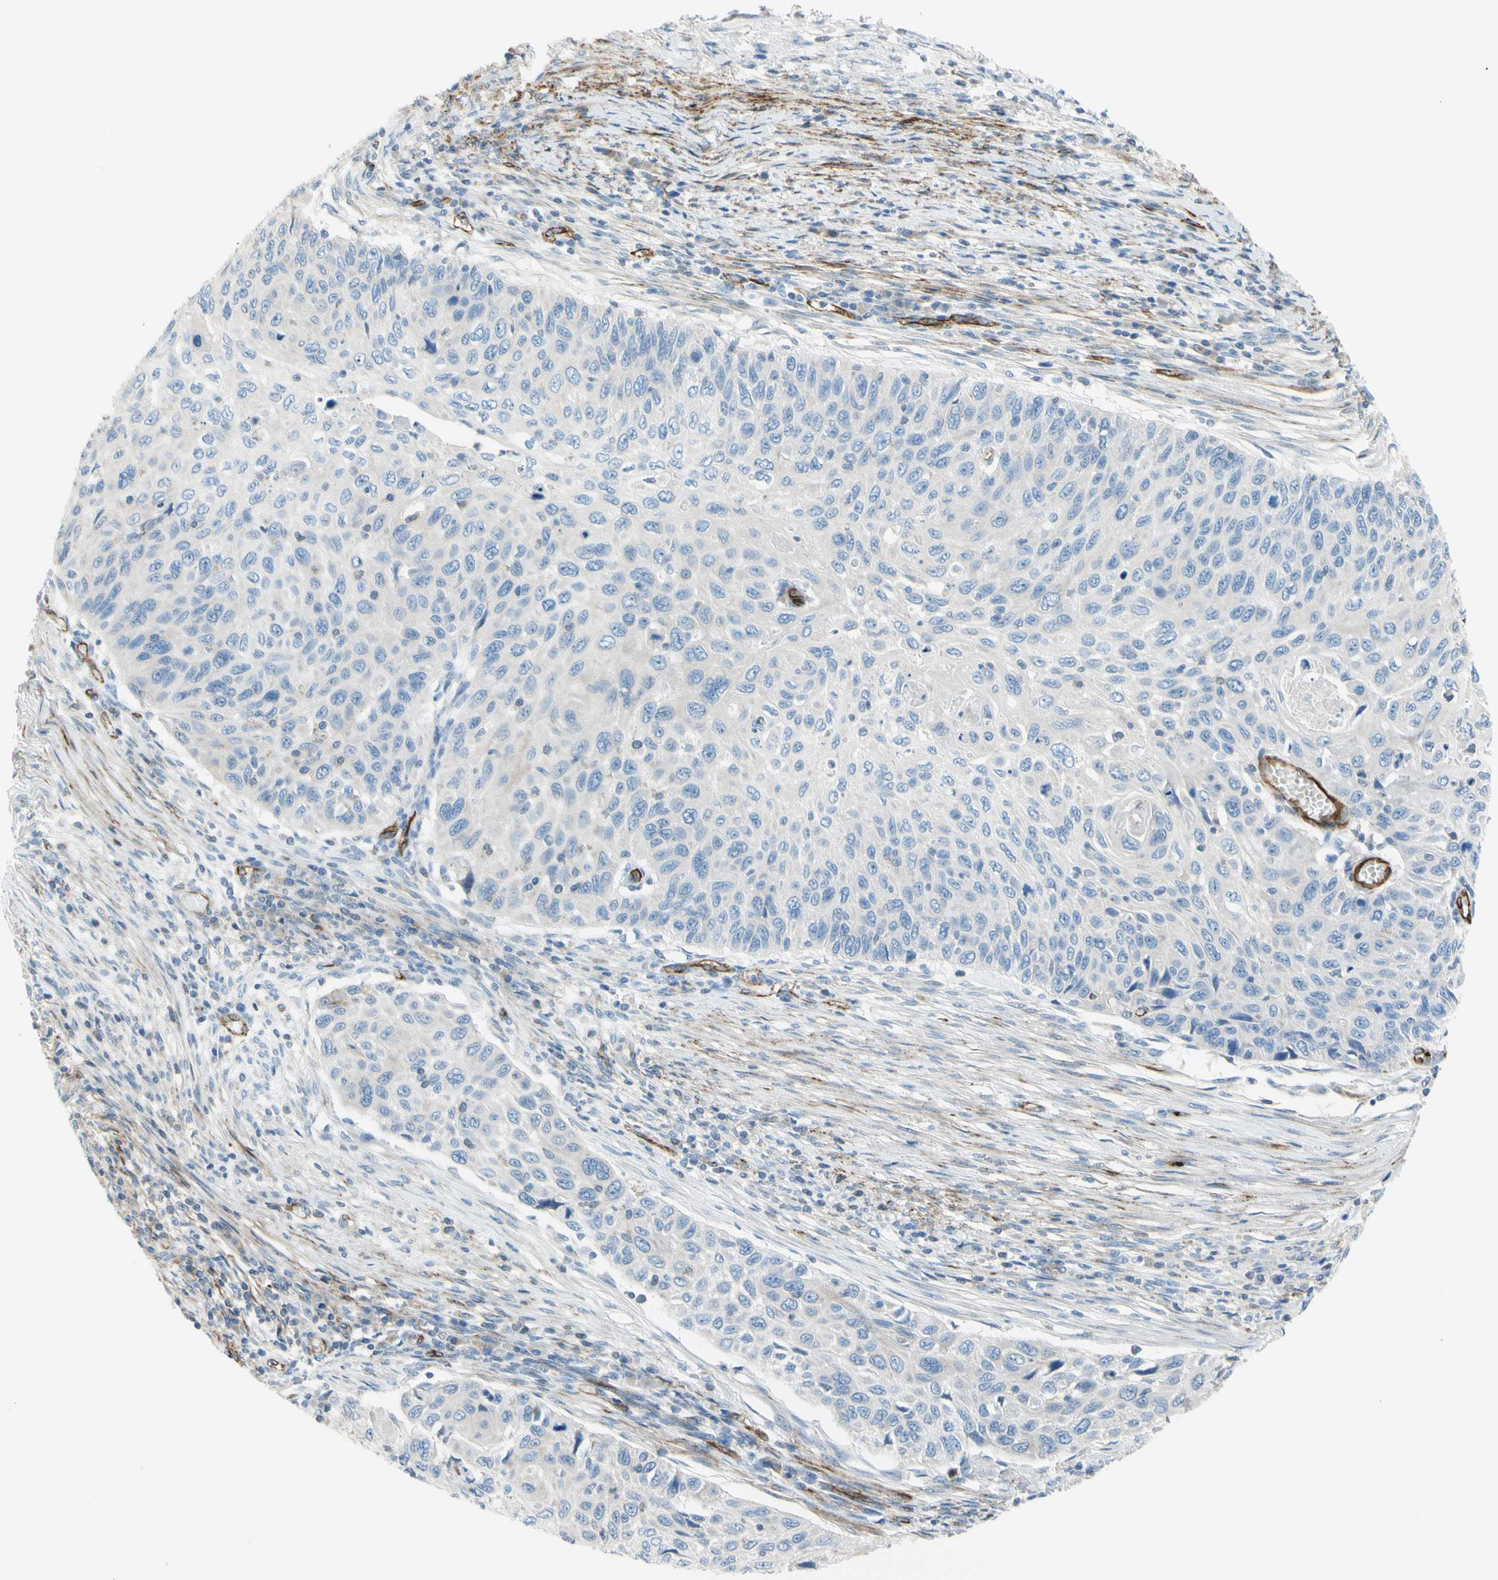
{"staining": {"intensity": "negative", "quantity": "none", "location": "none"}, "tissue": "cervical cancer", "cell_type": "Tumor cells", "image_type": "cancer", "snomed": [{"axis": "morphology", "description": "Squamous cell carcinoma, NOS"}, {"axis": "topography", "description": "Cervix"}], "caption": "Histopathology image shows no protein staining in tumor cells of cervical cancer (squamous cell carcinoma) tissue.", "gene": "PRRG2", "patient": {"sex": "female", "age": 70}}